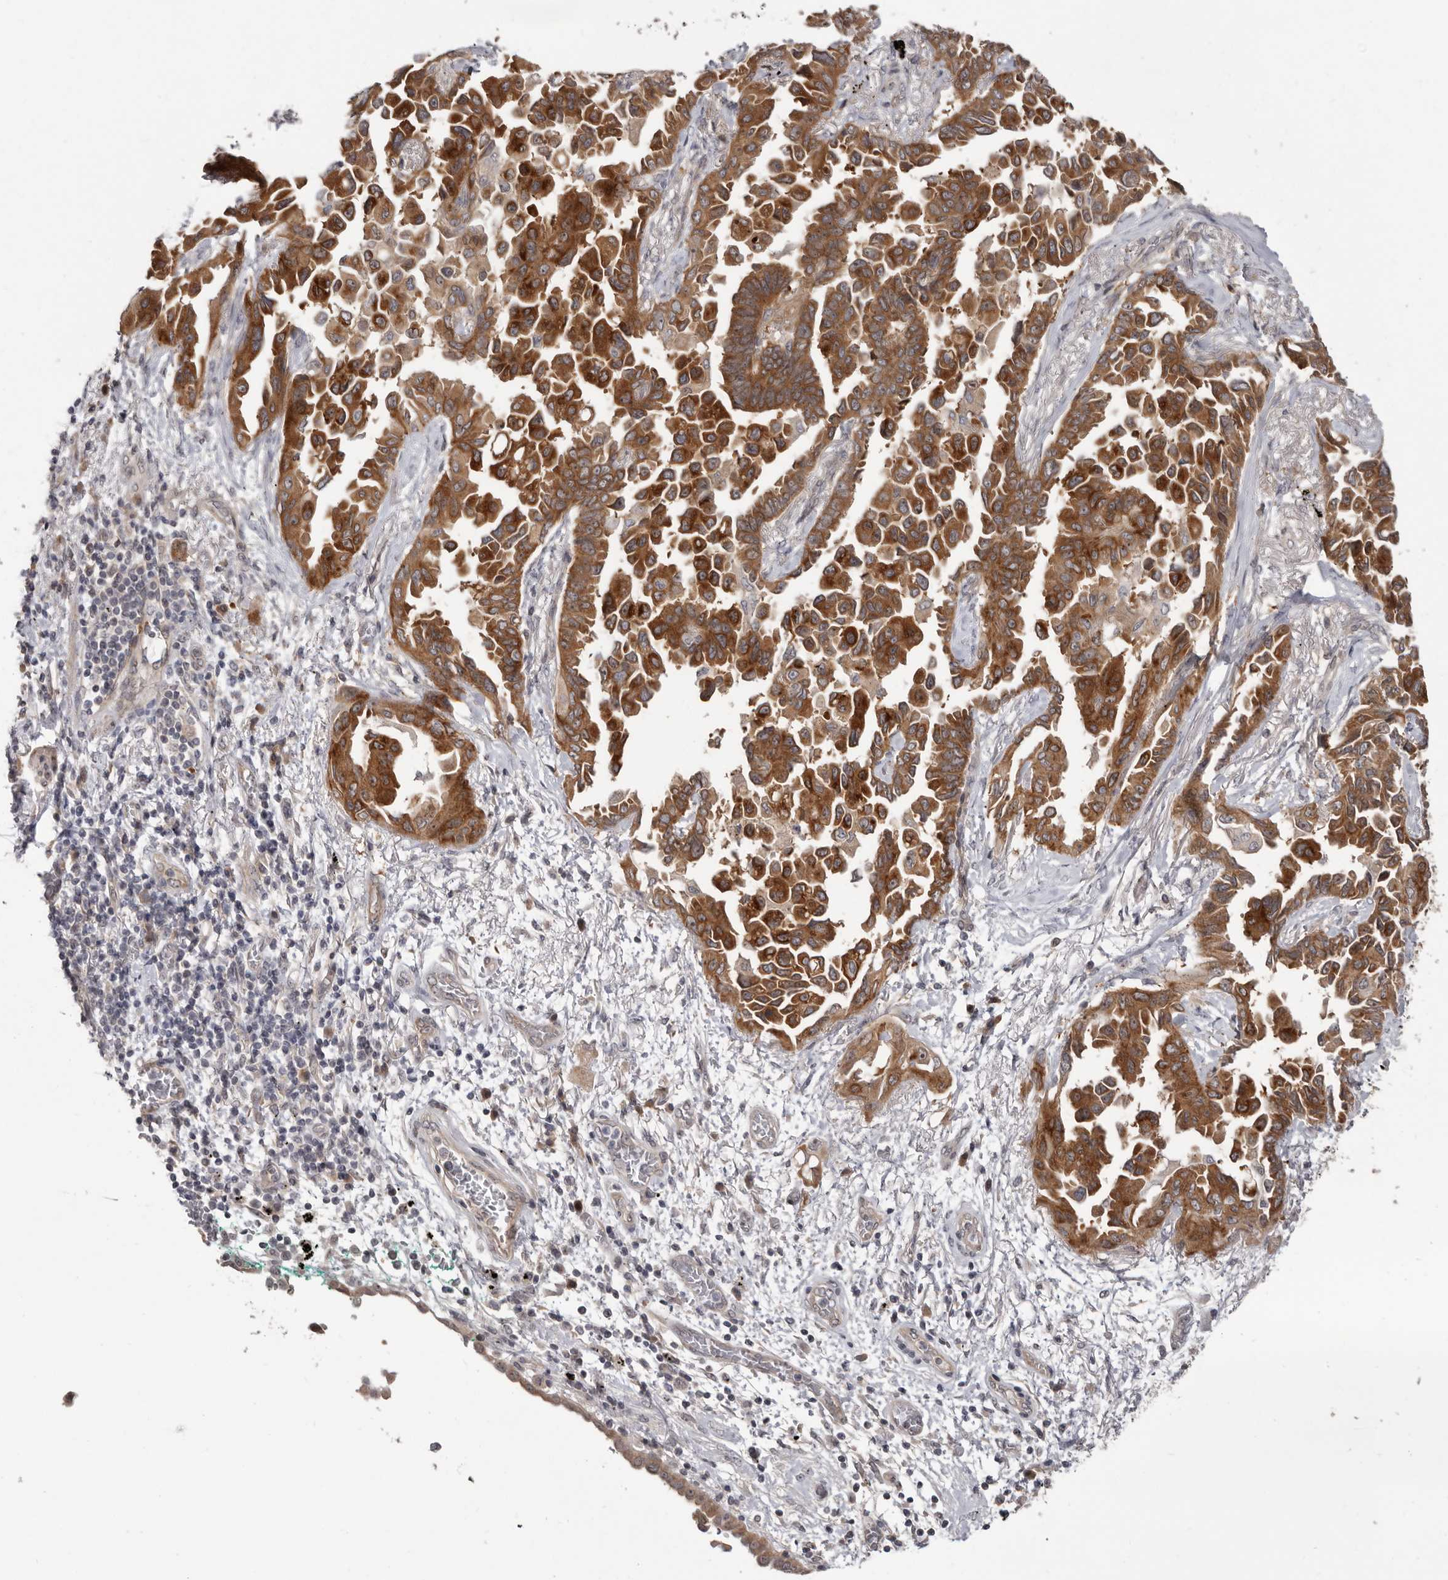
{"staining": {"intensity": "strong", "quantity": ">75%", "location": "cytoplasmic/membranous"}, "tissue": "lung cancer", "cell_type": "Tumor cells", "image_type": "cancer", "snomed": [{"axis": "morphology", "description": "Adenocarcinoma, NOS"}, {"axis": "topography", "description": "Lung"}], "caption": "This is a photomicrograph of IHC staining of lung adenocarcinoma, which shows strong expression in the cytoplasmic/membranous of tumor cells.", "gene": "BAD", "patient": {"sex": "female", "age": 67}}